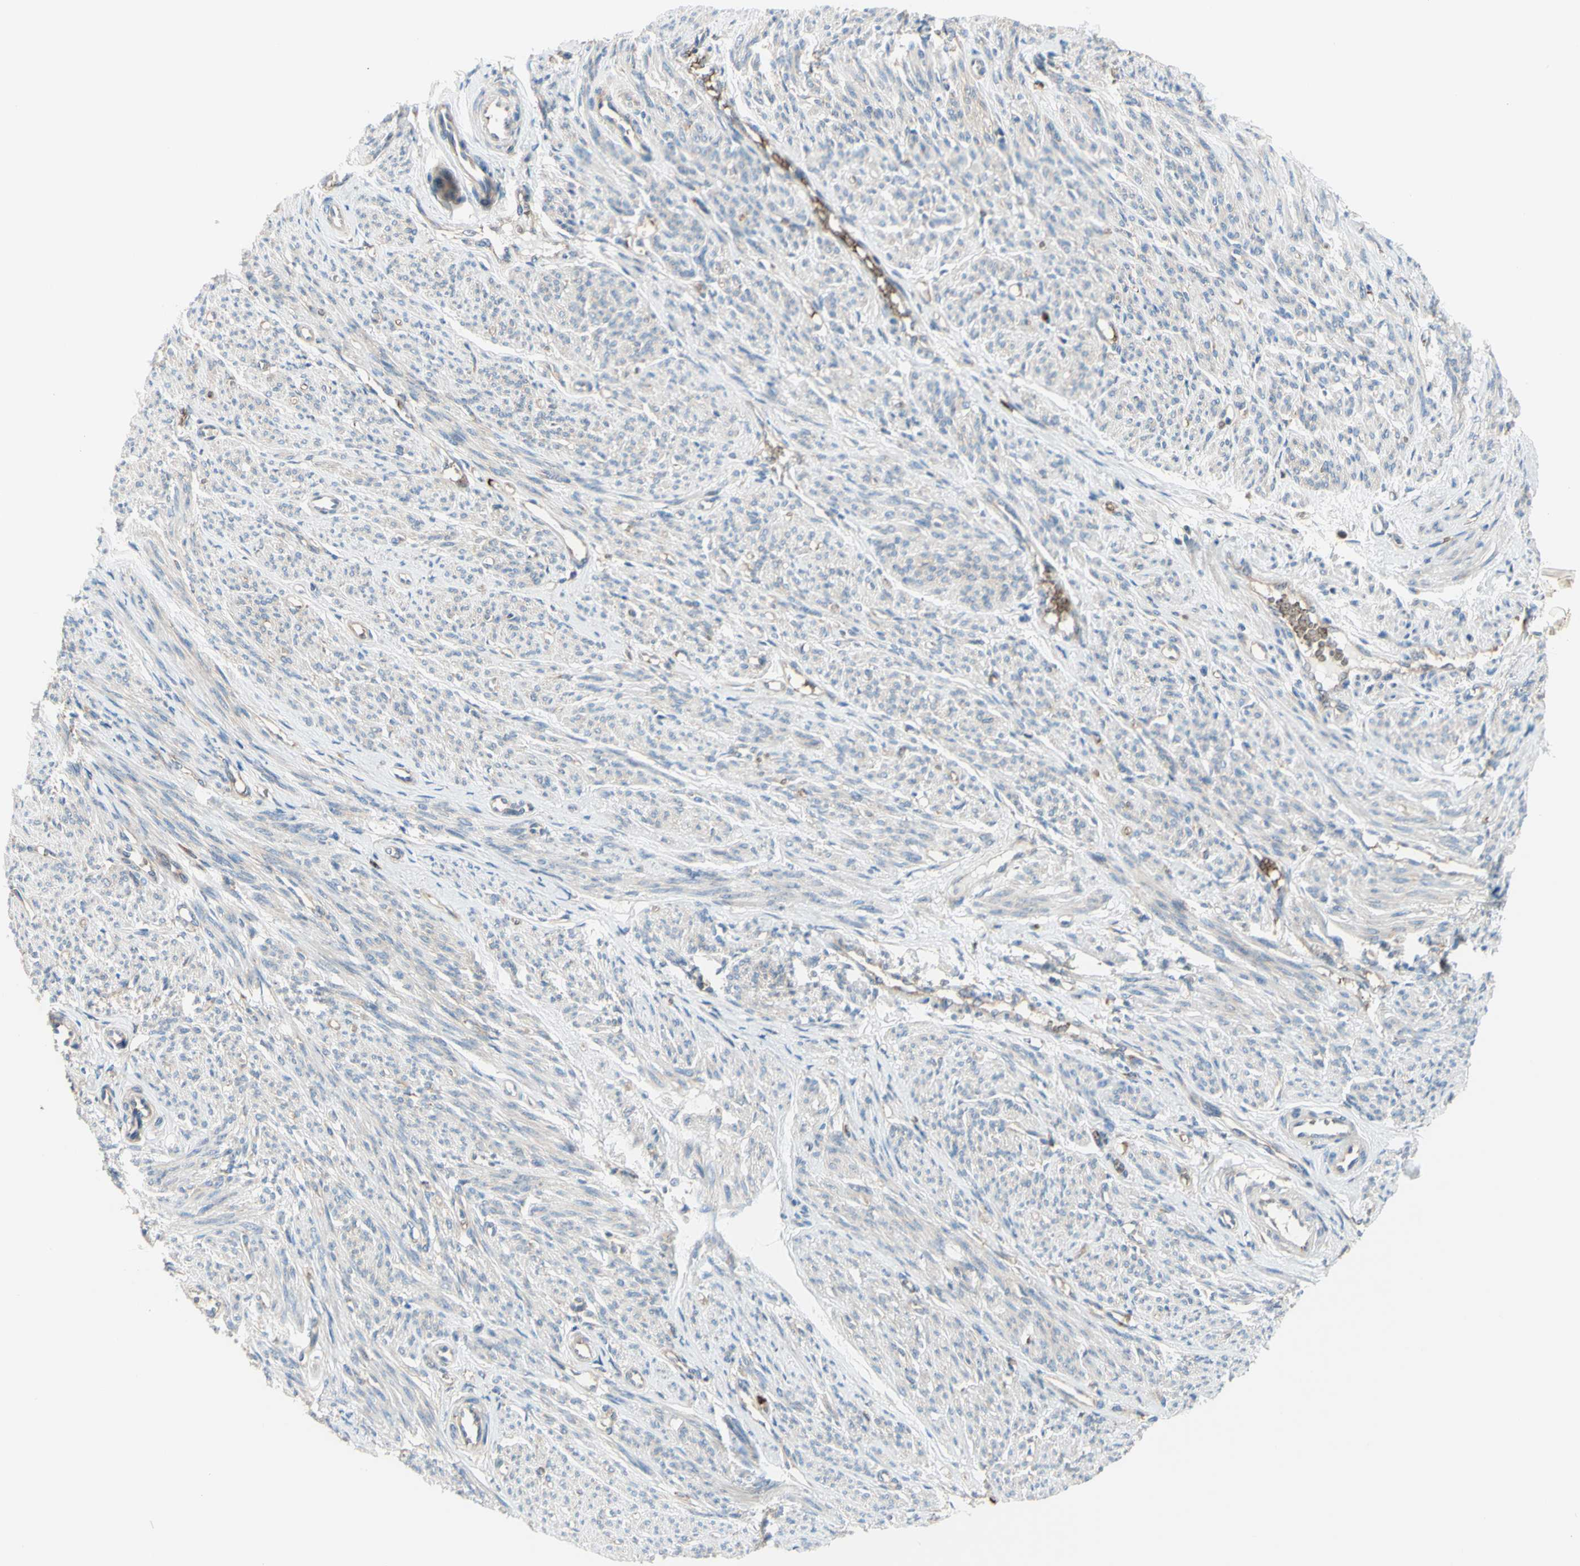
{"staining": {"intensity": "negative", "quantity": "none", "location": "none"}, "tissue": "smooth muscle", "cell_type": "Smooth muscle cells", "image_type": "normal", "snomed": [{"axis": "morphology", "description": "Normal tissue, NOS"}, {"axis": "topography", "description": "Smooth muscle"}], "caption": "Smooth muscle cells show no significant protein positivity in unremarkable smooth muscle.", "gene": "USP9X", "patient": {"sex": "female", "age": 65}}